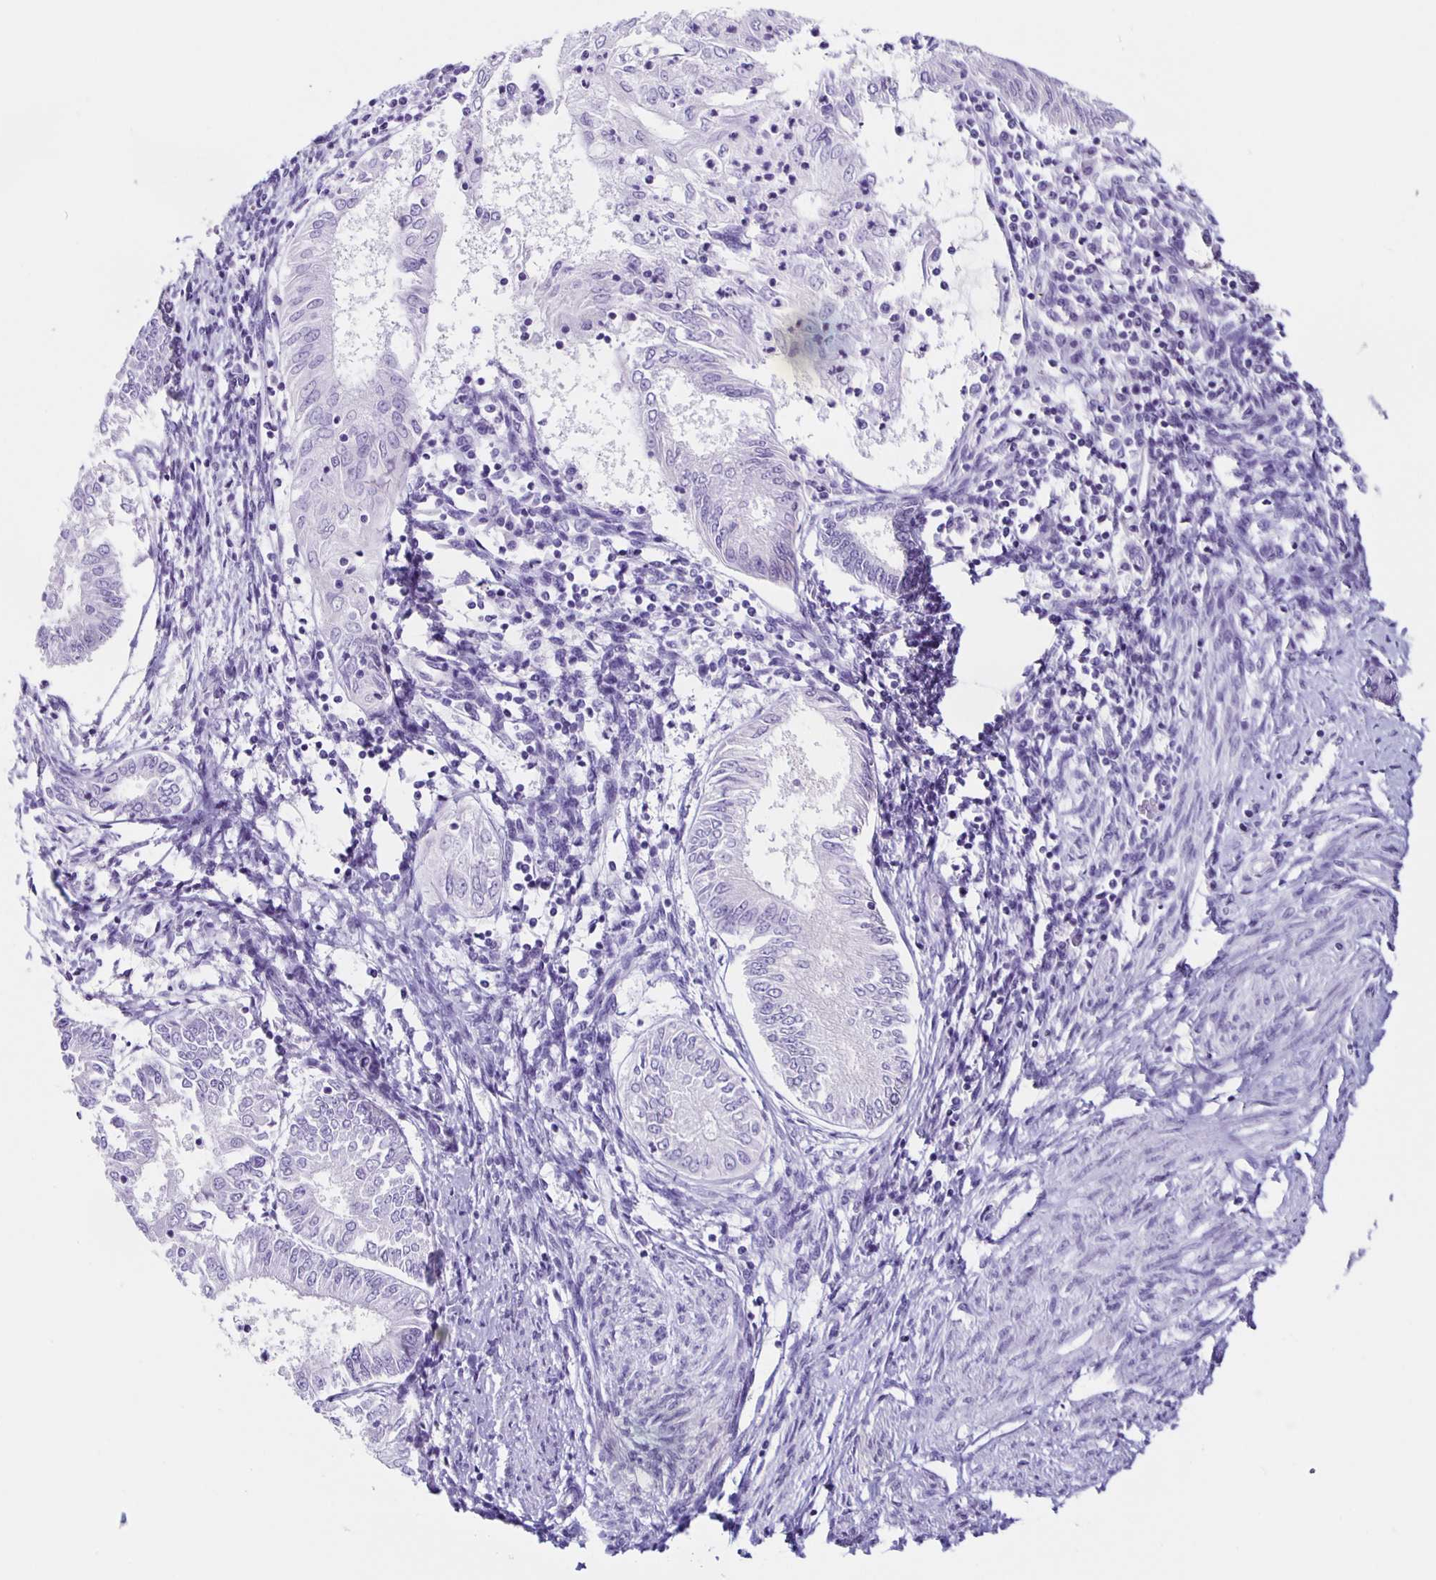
{"staining": {"intensity": "negative", "quantity": "none", "location": "none"}, "tissue": "endometrial cancer", "cell_type": "Tumor cells", "image_type": "cancer", "snomed": [{"axis": "morphology", "description": "Adenocarcinoma, NOS"}, {"axis": "topography", "description": "Endometrium"}], "caption": "Adenocarcinoma (endometrial) was stained to show a protein in brown. There is no significant staining in tumor cells. (DAB (3,3'-diaminobenzidine) immunohistochemistry (IHC) visualized using brightfield microscopy, high magnification).", "gene": "SLC12A3", "patient": {"sex": "female", "age": 68}}